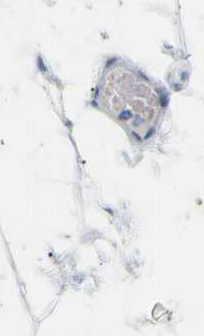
{"staining": {"intensity": "negative", "quantity": "none", "location": "none"}, "tissue": "soft tissue", "cell_type": "Fibroblasts", "image_type": "normal", "snomed": [{"axis": "morphology", "description": "Normal tissue, NOS"}, {"axis": "topography", "description": "Breast"}, {"axis": "topography", "description": "Soft tissue"}], "caption": "IHC of normal human soft tissue demonstrates no positivity in fibroblasts. (Immunohistochemistry (ihc), brightfield microscopy, high magnification).", "gene": "OPN1SW", "patient": {"sex": "female", "age": 75}}